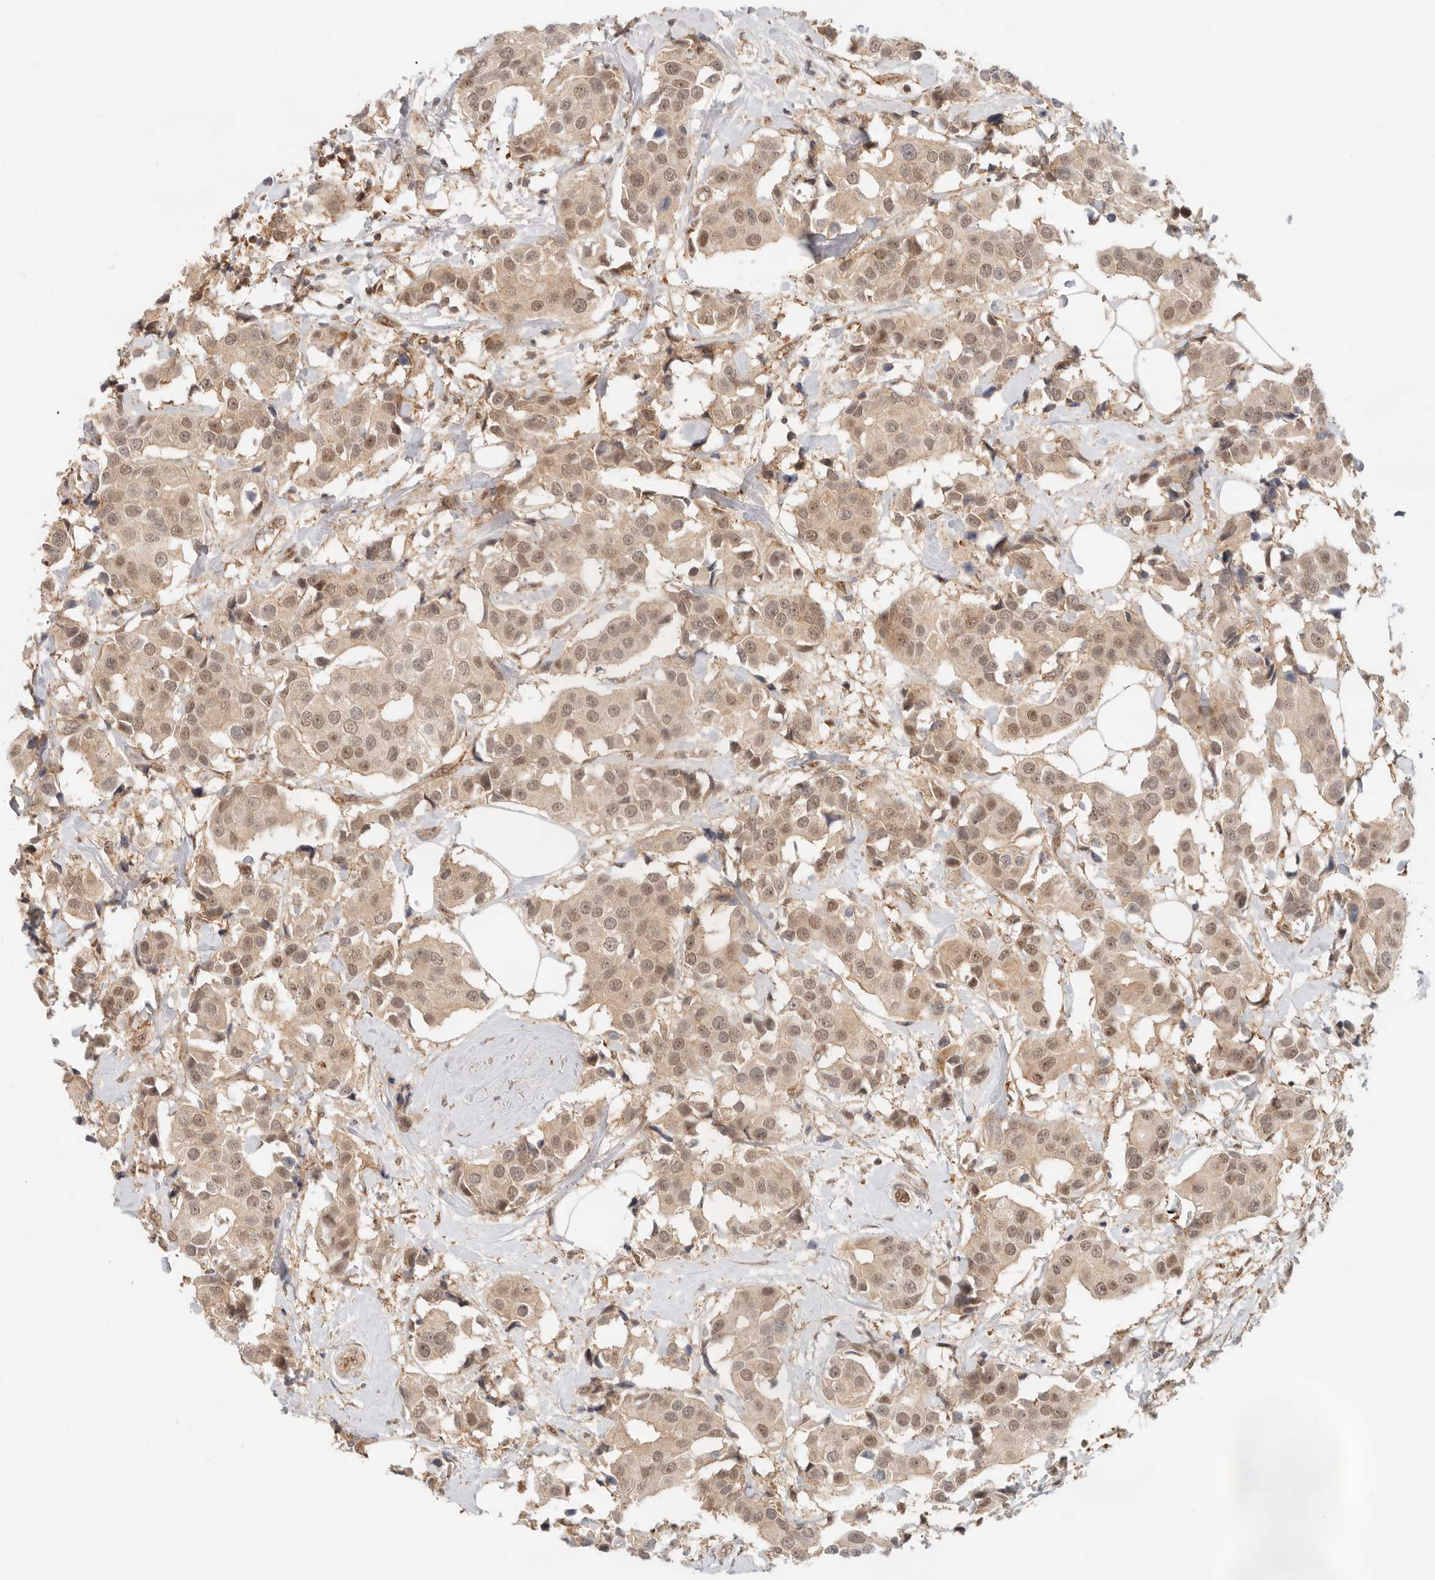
{"staining": {"intensity": "moderate", "quantity": ">75%", "location": "cytoplasmic/membranous,nuclear"}, "tissue": "breast cancer", "cell_type": "Tumor cells", "image_type": "cancer", "snomed": [{"axis": "morphology", "description": "Normal tissue, NOS"}, {"axis": "morphology", "description": "Duct carcinoma"}, {"axis": "topography", "description": "Breast"}], "caption": "Protein expression analysis of breast cancer reveals moderate cytoplasmic/membranous and nuclear expression in approximately >75% of tumor cells.", "gene": "HEXD", "patient": {"sex": "female", "age": 39}}